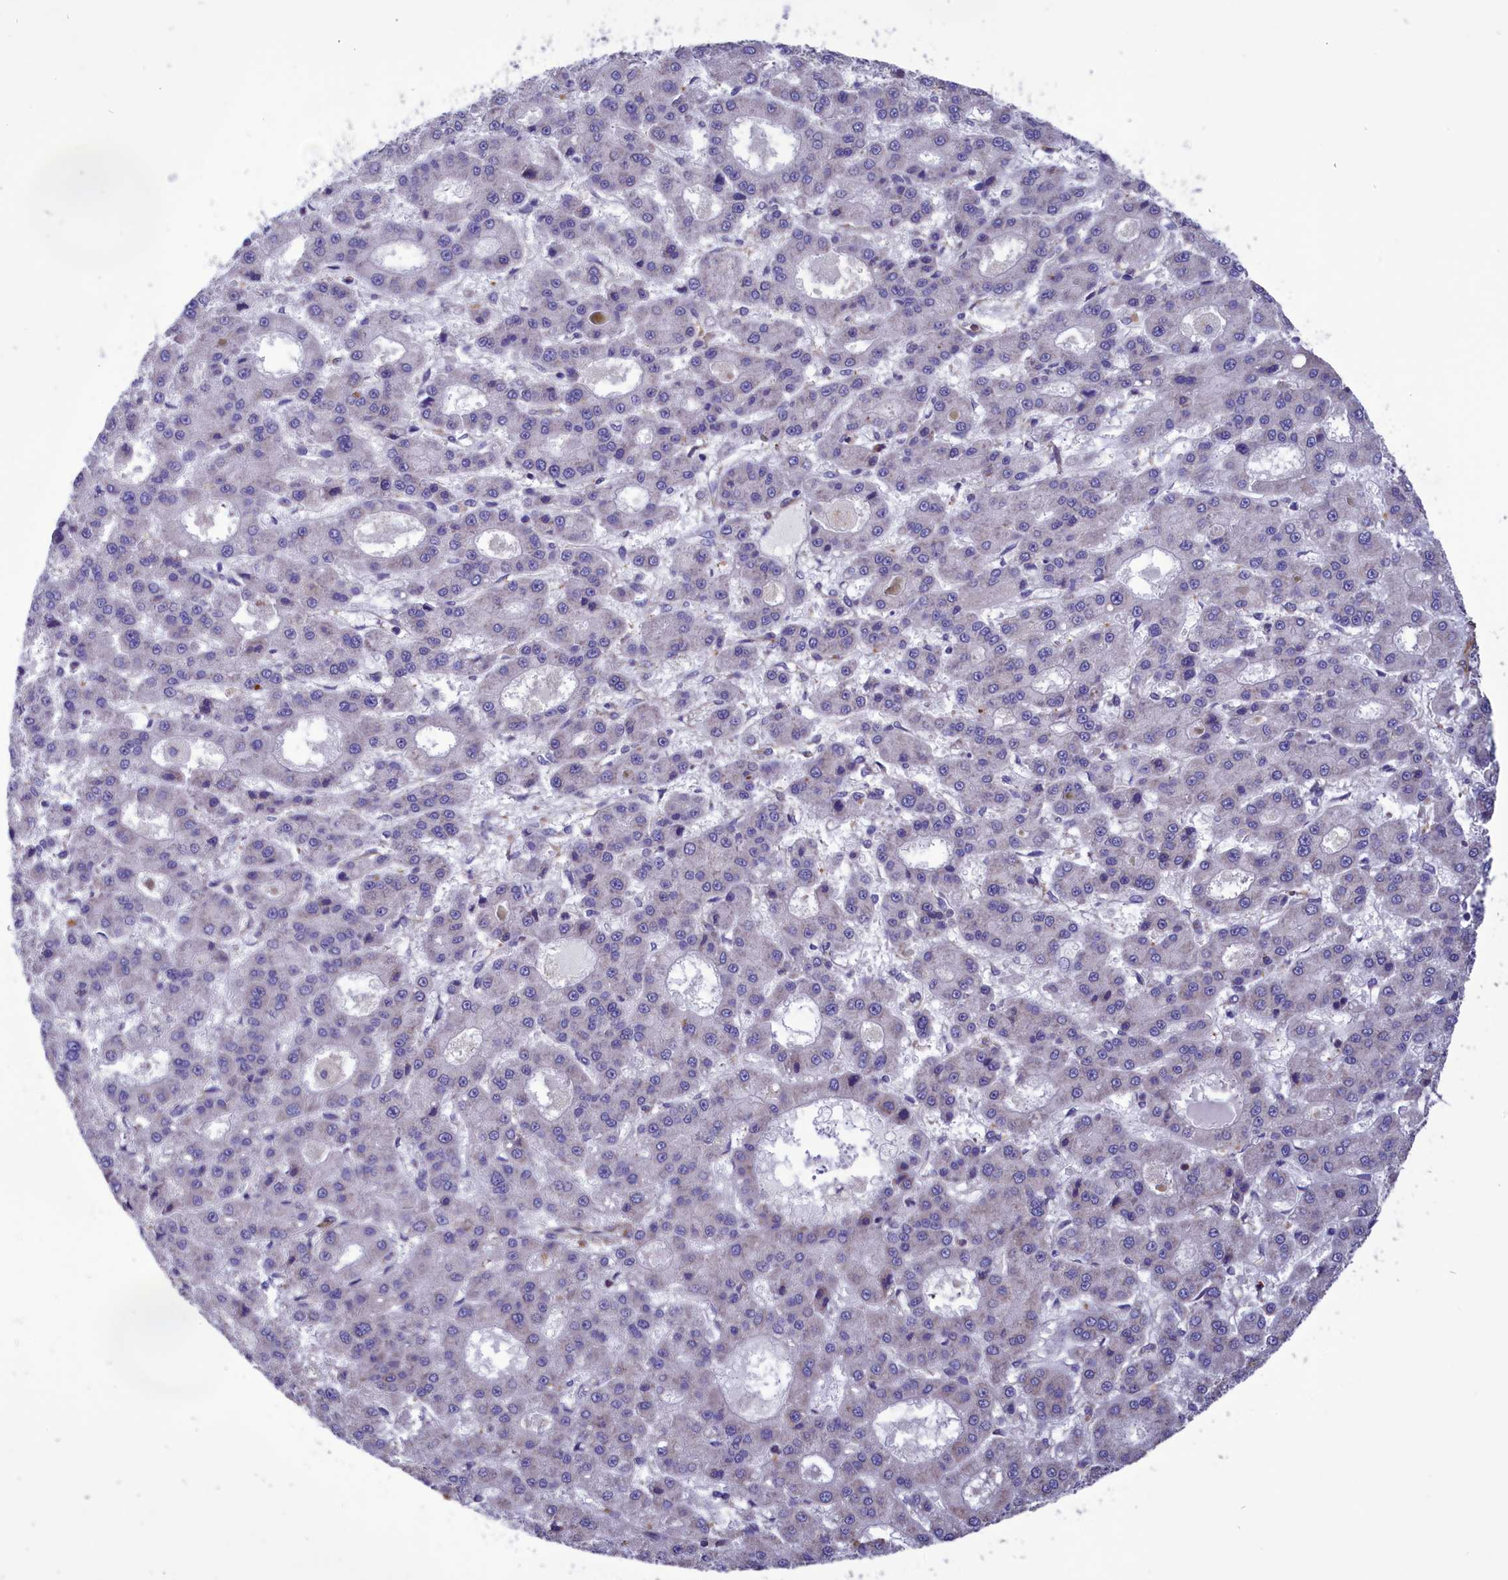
{"staining": {"intensity": "negative", "quantity": "none", "location": "none"}, "tissue": "liver cancer", "cell_type": "Tumor cells", "image_type": "cancer", "snomed": [{"axis": "morphology", "description": "Carcinoma, Hepatocellular, NOS"}, {"axis": "topography", "description": "Liver"}], "caption": "The immunohistochemistry photomicrograph has no significant positivity in tumor cells of hepatocellular carcinoma (liver) tissue.", "gene": "AMDHD2", "patient": {"sex": "male", "age": 70}}